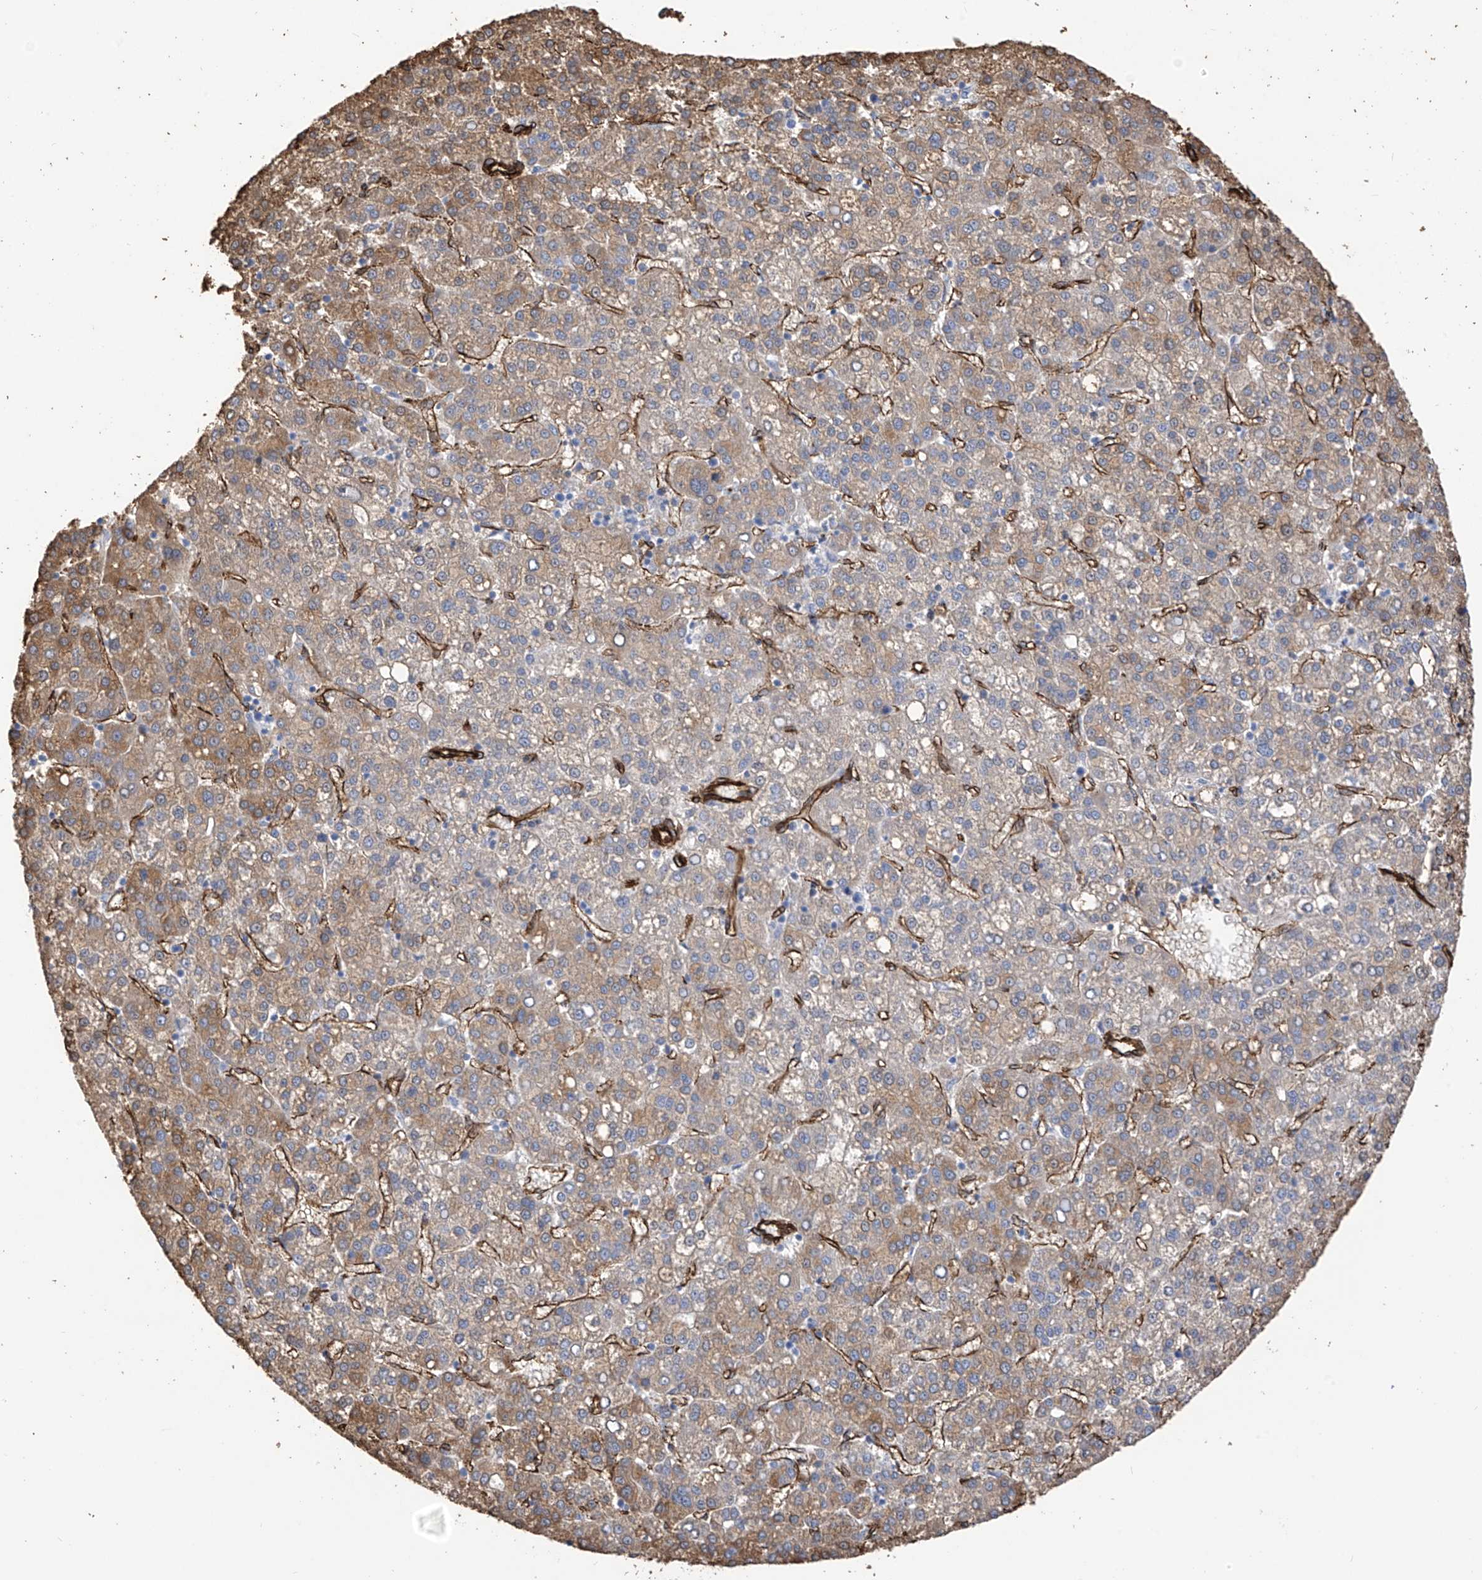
{"staining": {"intensity": "moderate", "quantity": "25%-75%", "location": "cytoplasmic/membranous"}, "tissue": "liver cancer", "cell_type": "Tumor cells", "image_type": "cancer", "snomed": [{"axis": "morphology", "description": "Carcinoma, Hepatocellular, NOS"}, {"axis": "topography", "description": "Liver"}], "caption": "This is a histology image of IHC staining of hepatocellular carcinoma (liver), which shows moderate positivity in the cytoplasmic/membranous of tumor cells.", "gene": "UBTD1", "patient": {"sex": "female", "age": 58}}